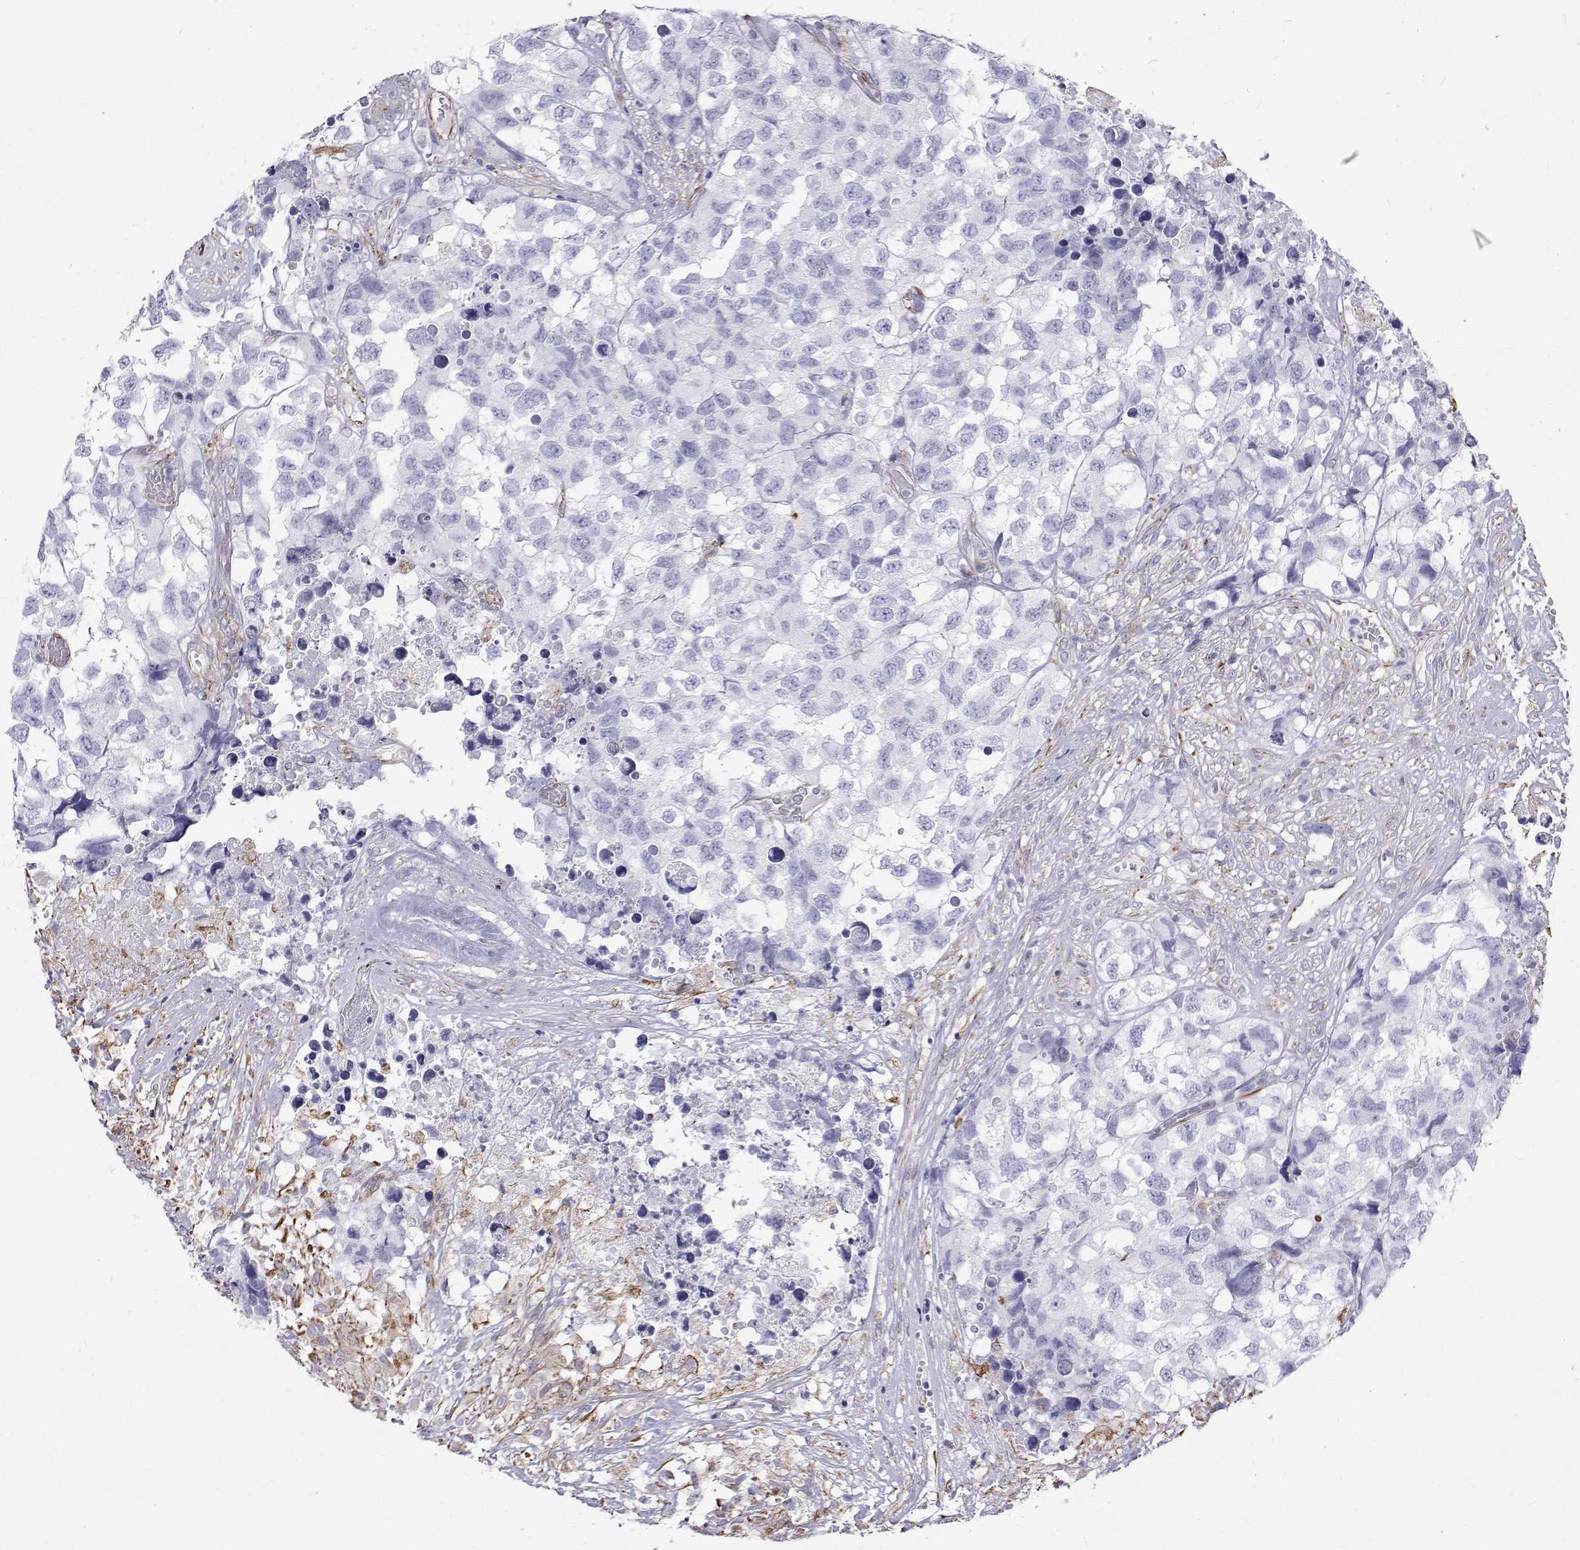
{"staining": {"intensity": "negative", "quantity": "none", "location": "none"}, "tissue": "testis cancer", "cell_type": "Tumor cells", "image_type": "cancer", "snomed": [{"axis": "morphology", "description": "Carcinoma, Embryonal, NOS"}, {"axis": "topography", "description": "Testis"}], "caption": "High power microscopy micrograph of an immunohistochemistry (IHC) histopathology image of embryonal carcinoma (testis), revealing no significant staining in tumor cells.", "gene": "OPRPN", "patient": {"sex": "male", "age": 83}}